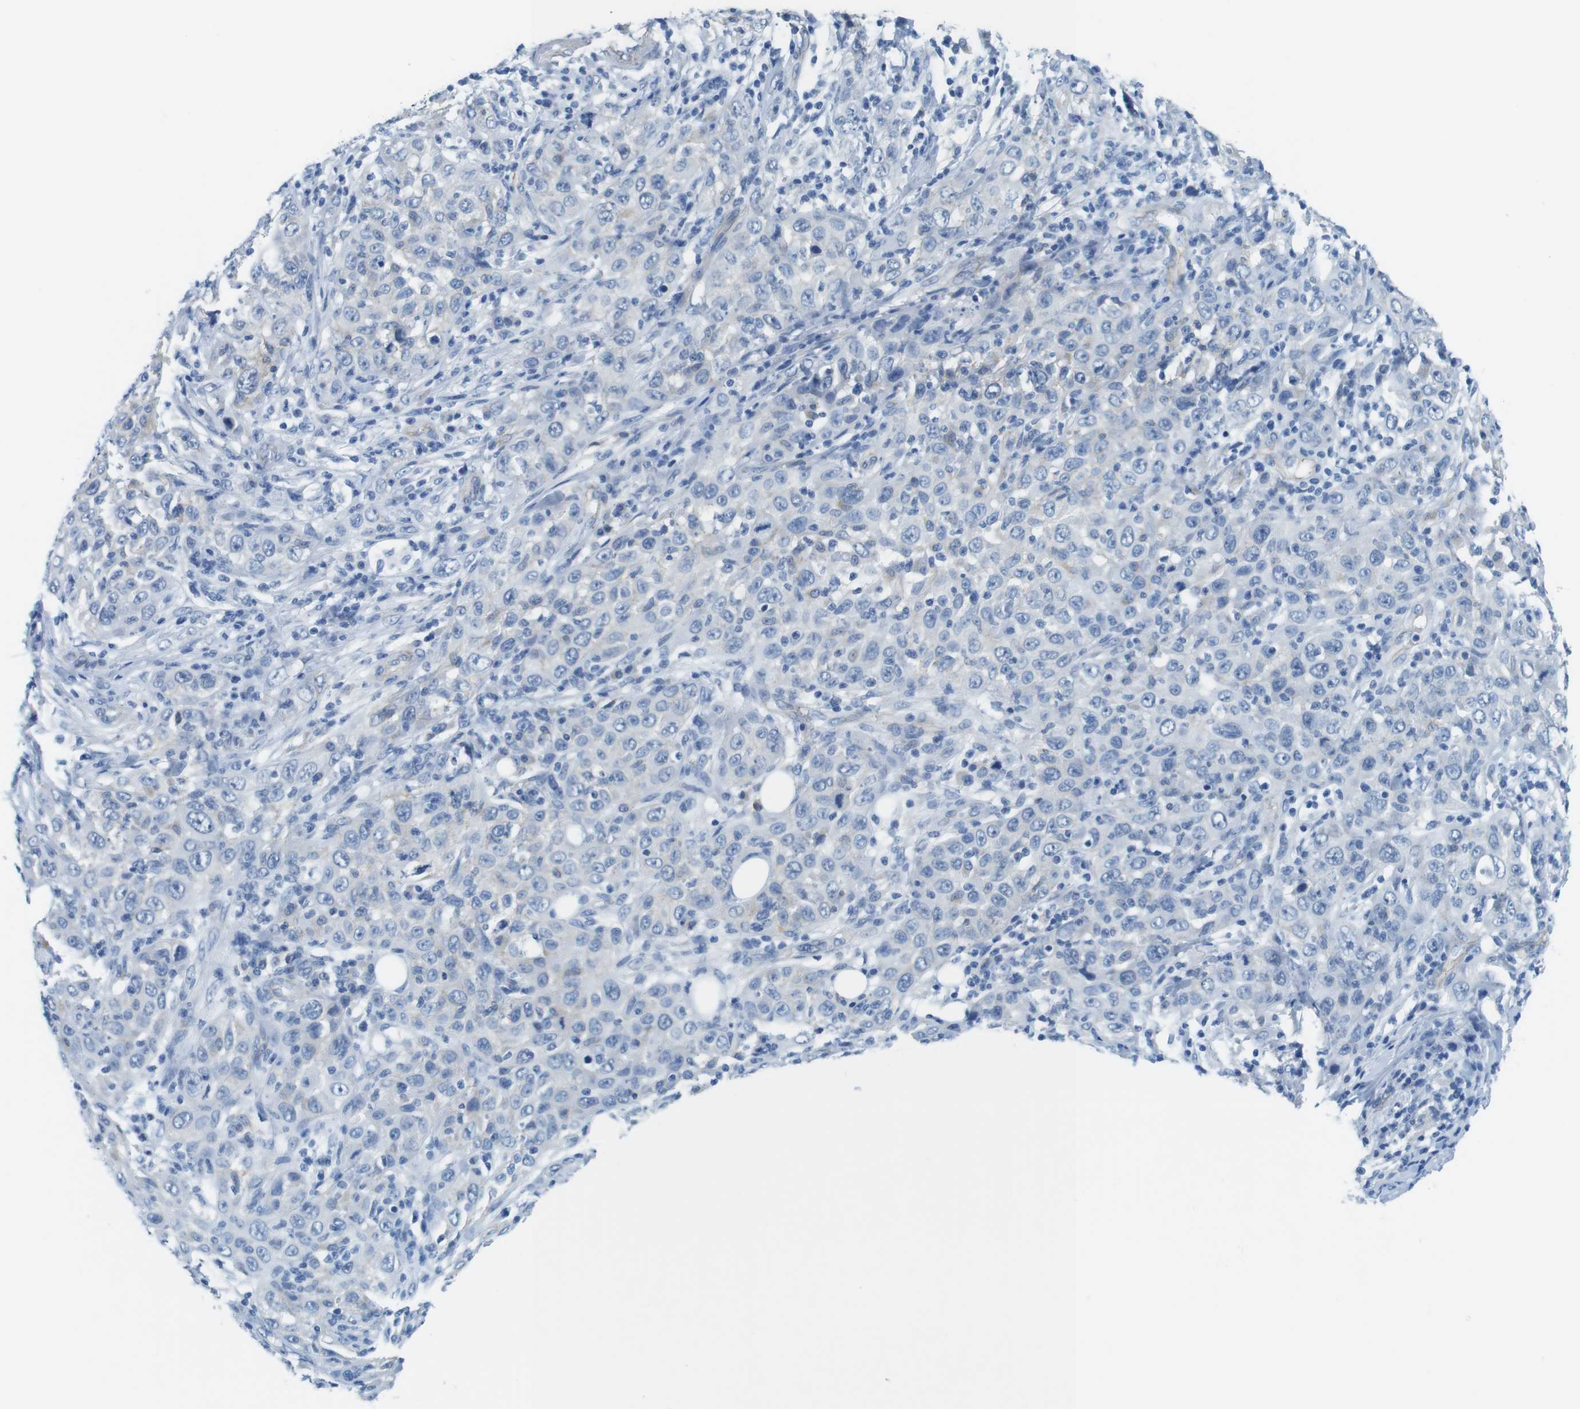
{"staining": {"intensity": "negative", "quantity": "none", "location": "none"}, "tissue": "skin cancer", "cell_type": "Tumor cells", "image_type": "cancer", "snomed": [{"axis": "morphology", "description": "Squamous cell carcinoma, NOS"}, {"axis": "topography", "description": "Skin"}], "caption": "Histopathology image shows no protein expression in tumor cells of skin cancer (squamous cell carcinoma) tissue.", "gene": "SLC6A6", "patient": {"sex": "female", "age": 88}}